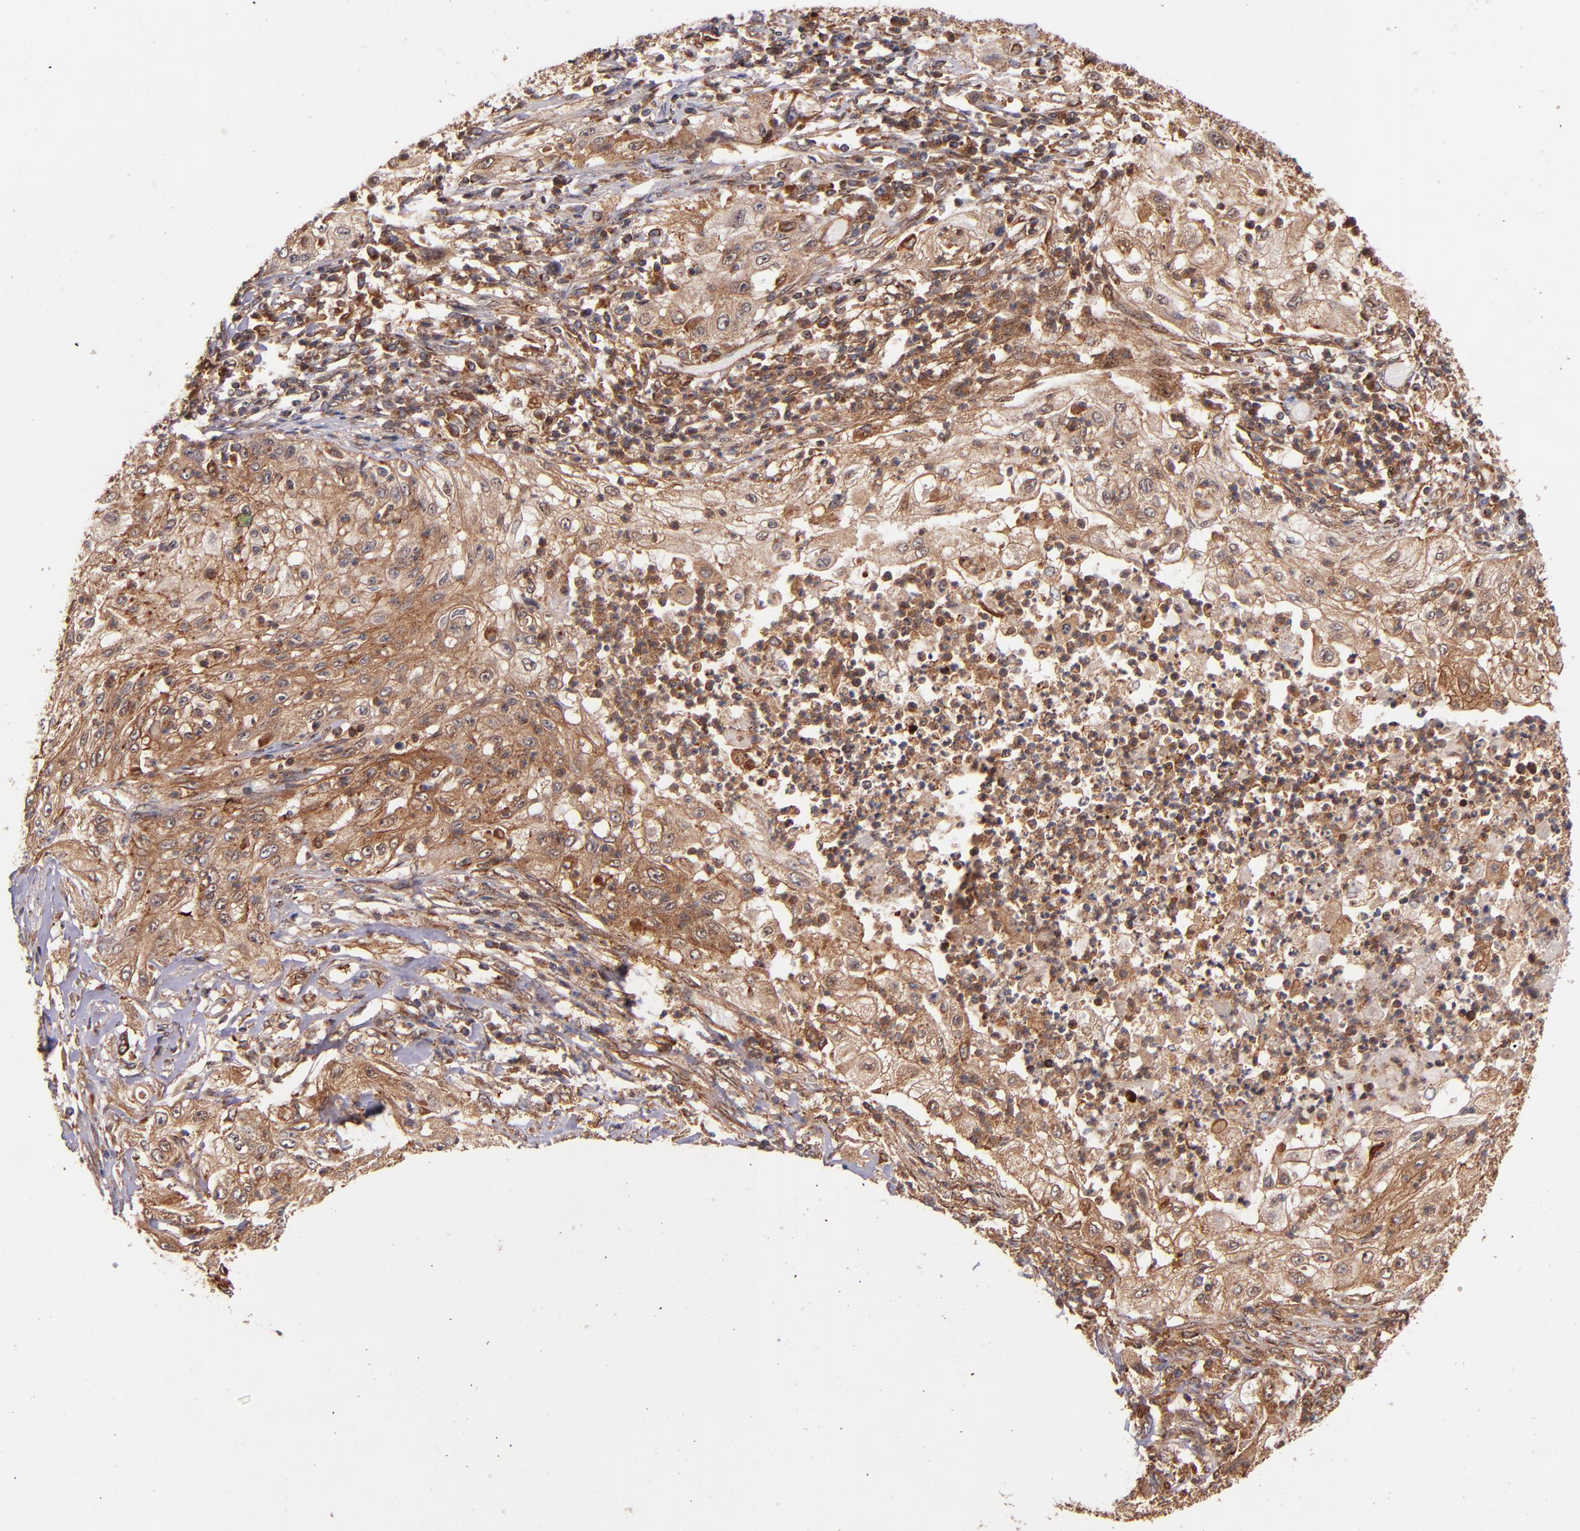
{"staining": {"intensity": "strong", "quantity": ">75%", "location": "cytoplasmic/membranous"}, "tissue": "lung cancer", "cell_type": "Tumor cells", "image_type": "cancer", "snomed": [{"axis": "morphology", "description": "Inflammation, NOS"}, {"axis": "morphology", "description": "Squamous cell carcinoma, NOS"}, {"axis": "topography", "description": "Lymph node"}, {"axis": "topography", "description": "Soft tissue"}, {"axis": "topography", "description": "Lung"}], "caption": "Protein expression analysis of lung squamous cell carcinoma displays strong cytoplasmic/membranous positivity in about >75% of tumor cells.", "gene": "STX8", "patient": {"sex": "male", "age": 66}}